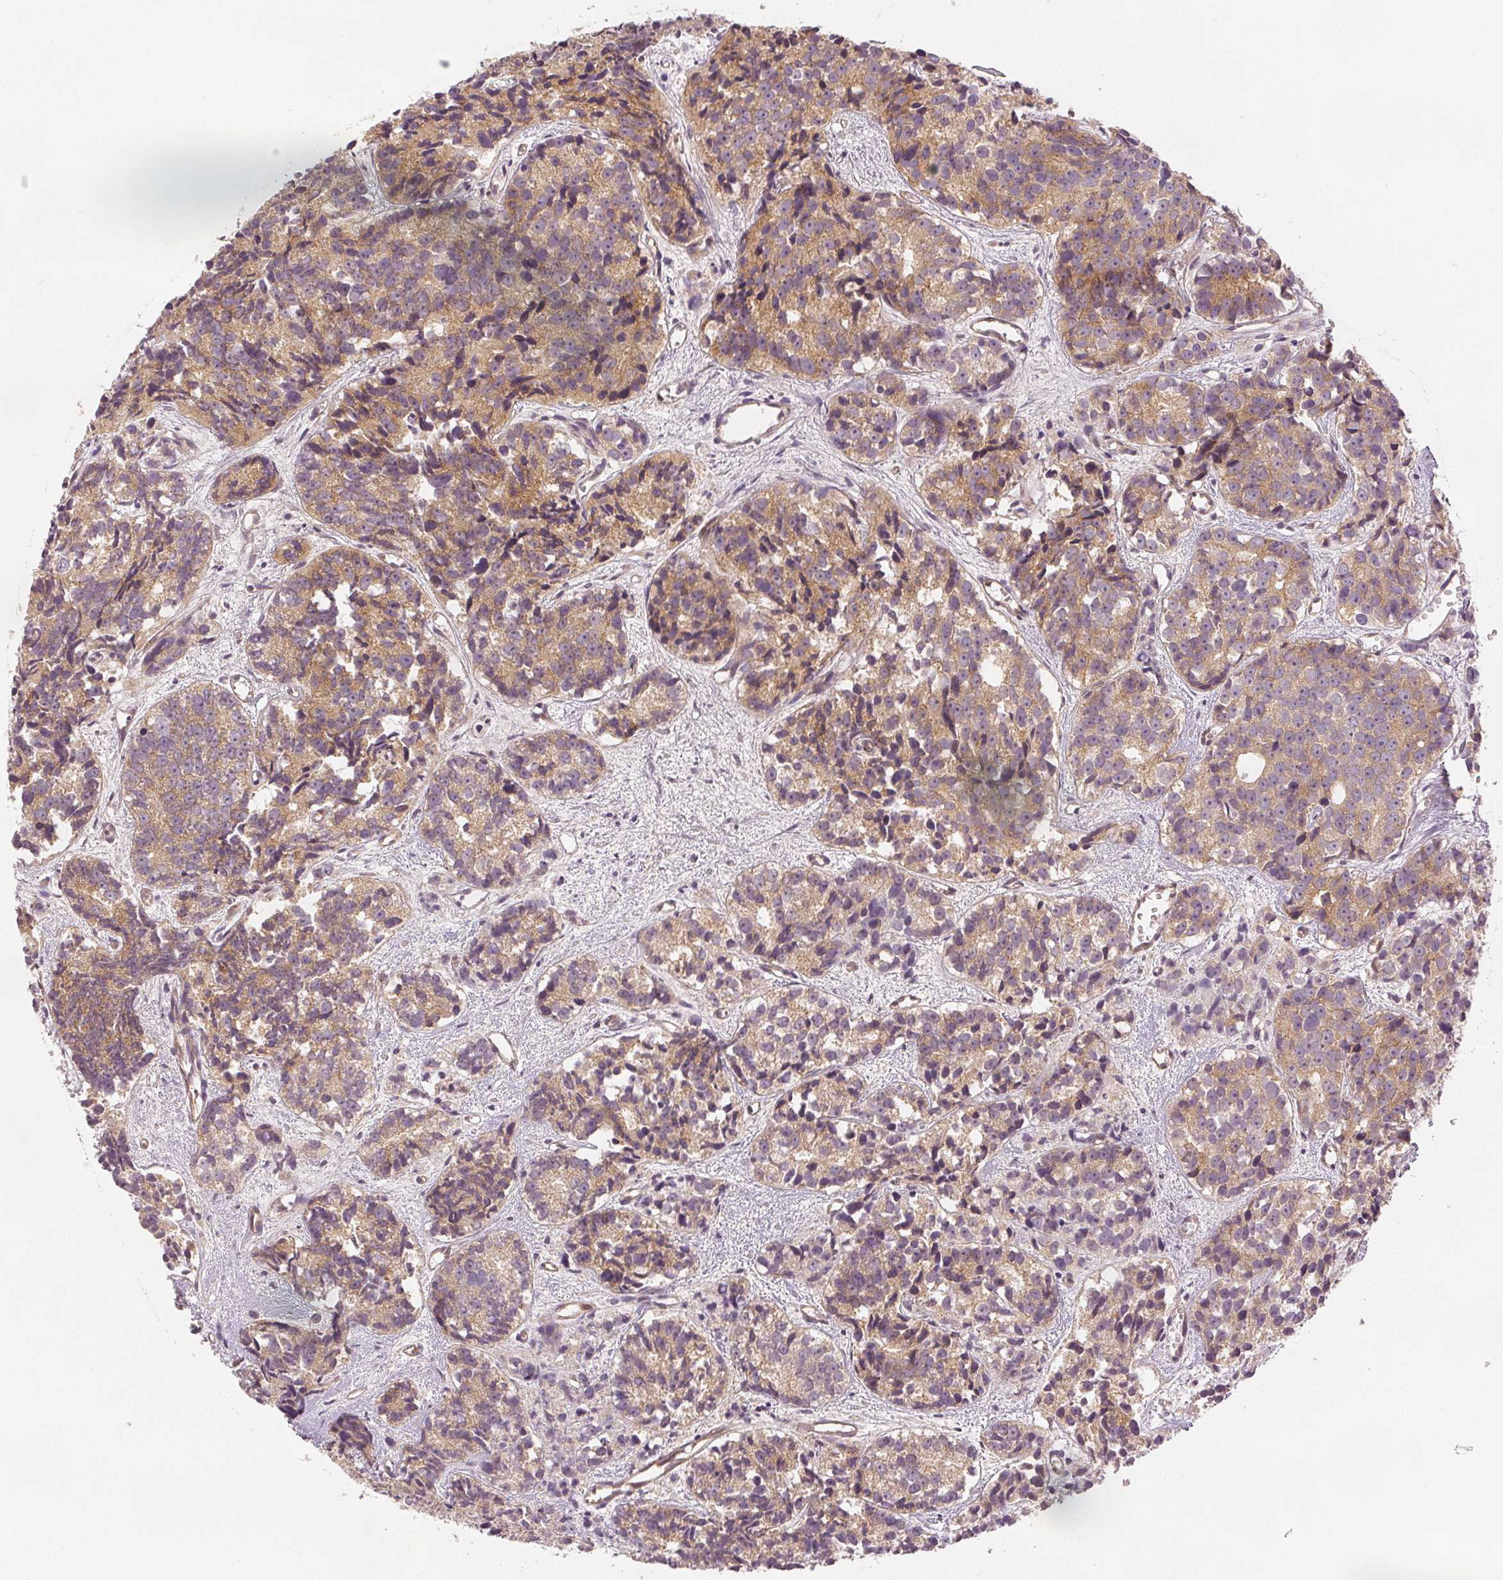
{"staining": {"intensity": "moderate", "quantity": ">75%", "location": "cytoplasmic/membranous"}, "tissue": "prostate cancer", "cell_type": "Tumor cells", "image_type": "cancer", "snomed": [{"axis": "morphology", "description": "Adenocarcinoma, High grade"}, {"axis": "topography", "description": "Prostate"}], "caption": "An image of human prostate cancer (high-grade adenocarcinoma) stained for a protein demonstrates moderate cytoplasmic/membranous brown staining in tumor cells. Immunohistochemistry stains the protein in brown and the nuclei are stained blue.", "gene": "DIAPH2", "patient": {"sex": "male", "age": 77}}